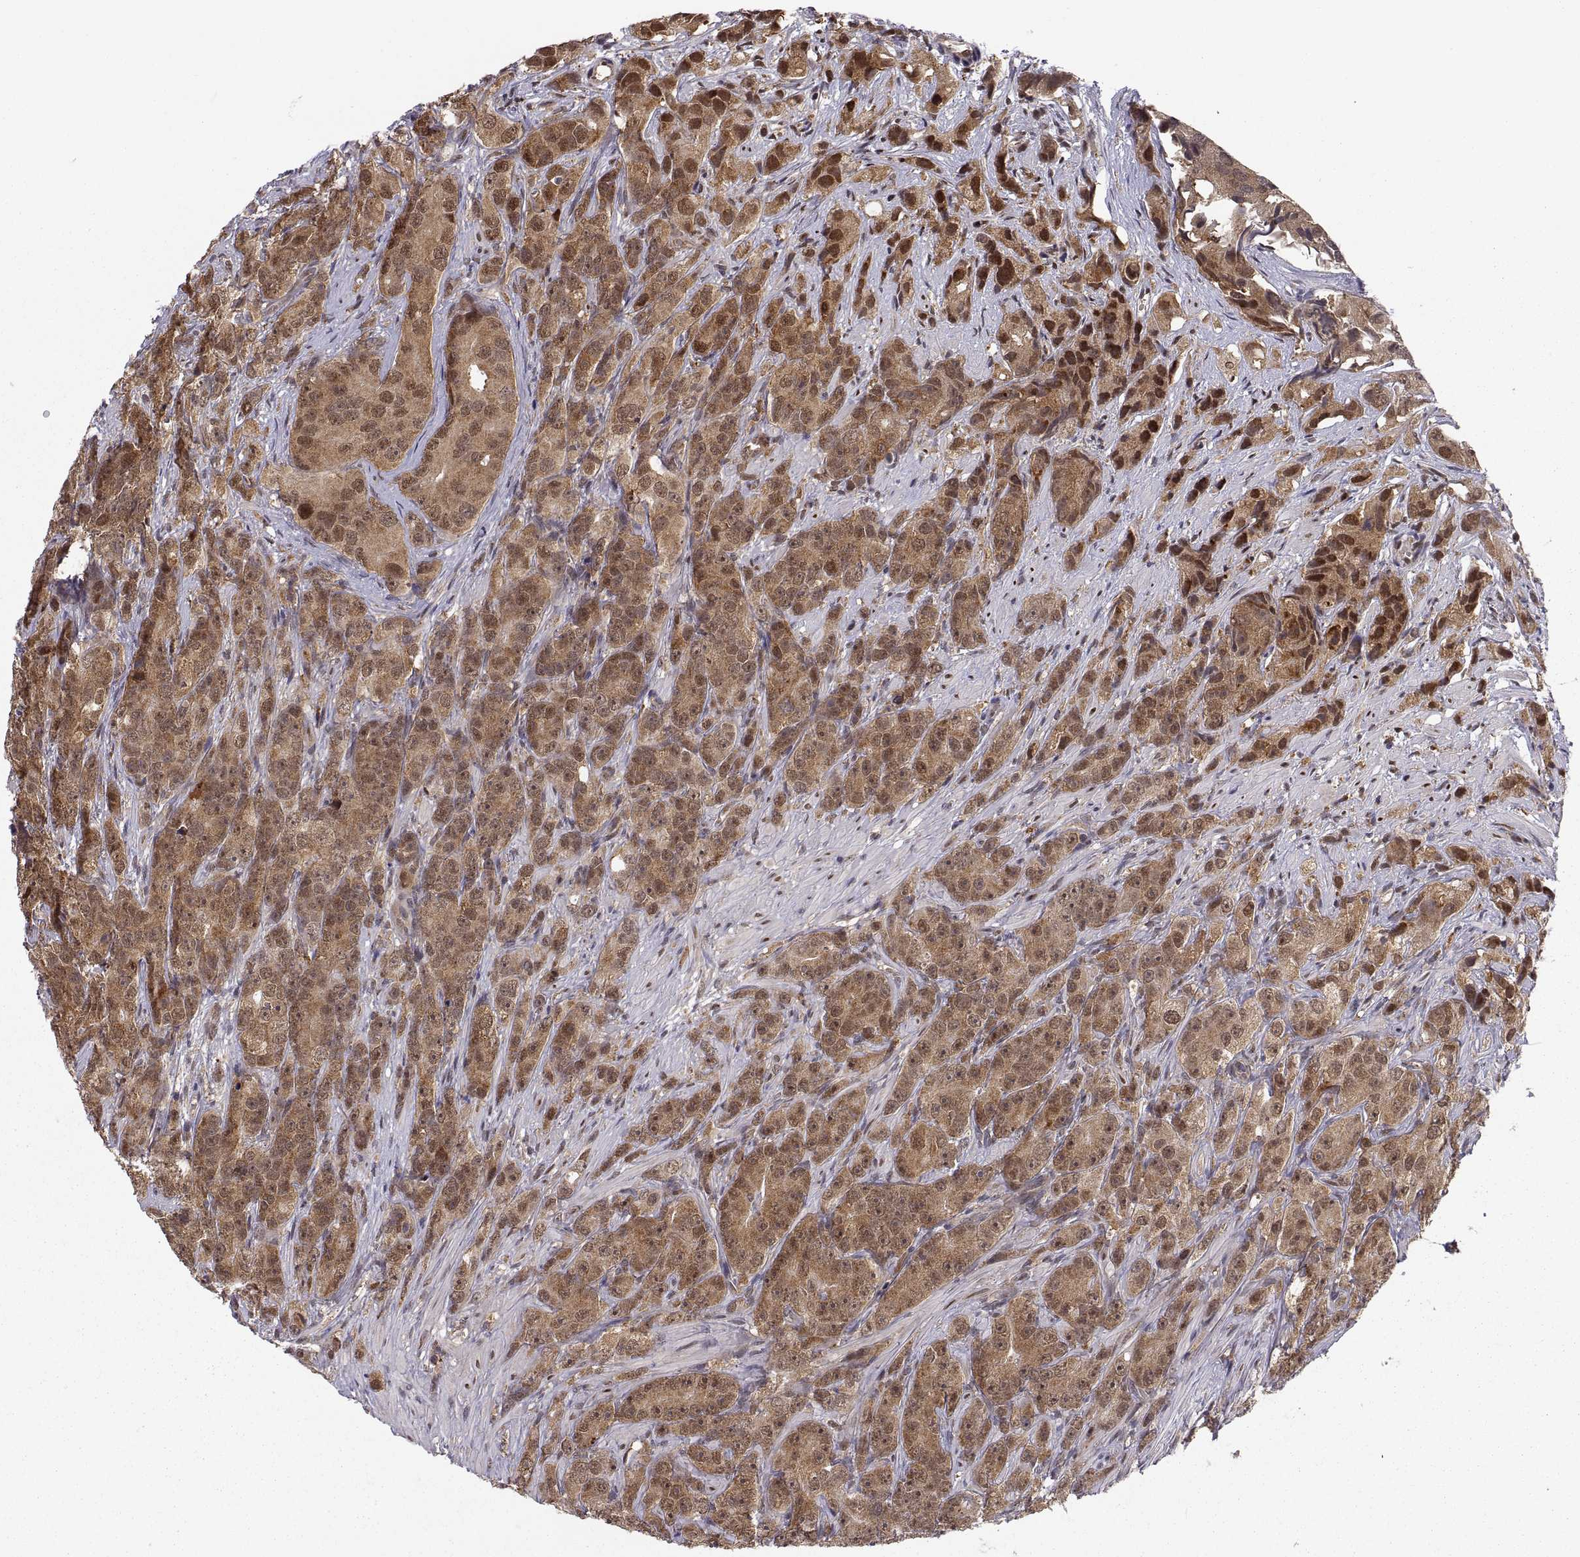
{"staining": {"intensity": "strong", "quantity": "25%-75%", "location": "cytoplasmic/membranous,nuclear"}, "tissue": "prostate cancer", "cell_type": "Tumor cells", "image_type": "cancer", "snomed": [{"axis": "morphology", "description": "Adenocarcinoma, High grade"}, {"axis": "topography", "description": "Prostate"}], "caption": "Human prostate adenocarcinoma (high-grade) stained for a protein (brown) exhibits strong cytoplasmic/membranous and nuclear positive staining in approximately 25%-75% of tumor cells.", "gene": "PSMC2", "patient": {"sex": "male", "age": 90}}